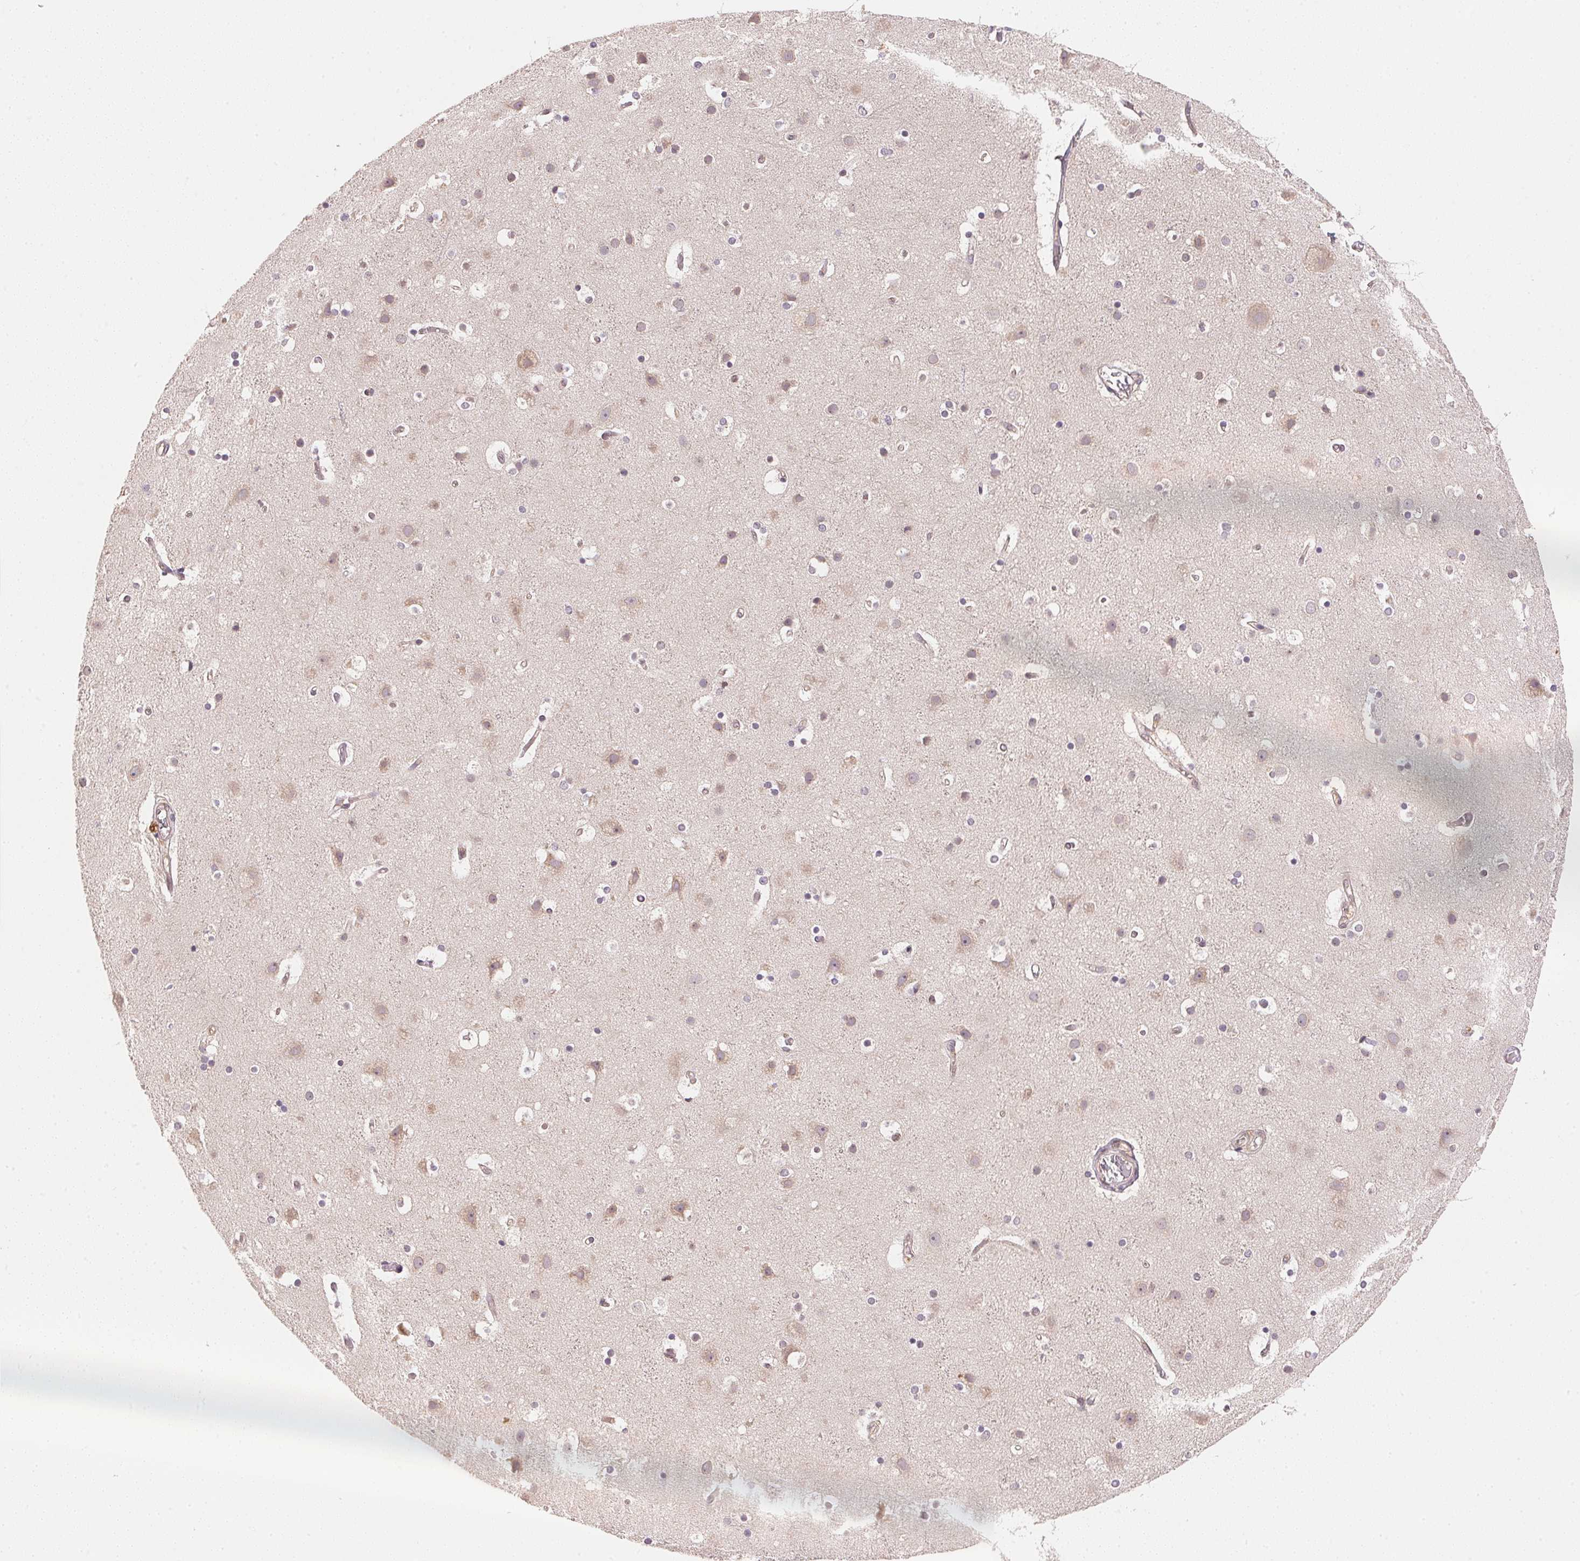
{"staining": {"intensity": "moderate", "quantity": "25%-75%", "location": "cytoplasmic/membranous"}, "tissue": "cerebral cortex", "cell_type": "Endothelial cells", "image_type": "normal", "snomed": [{"axis": "morphology", "description": "Normal tissue, NOS"}, {"axis": "topography", "description": "Cerebral cortex"}], "caption": "Human cerebral cortex stained for a protein (brown) displays moderate cytoplasmic/membranous positive expression in about 25%-75% of endothelial cells.", "gene": "EI24", "patient": {"sex": "female", "age": 52}}